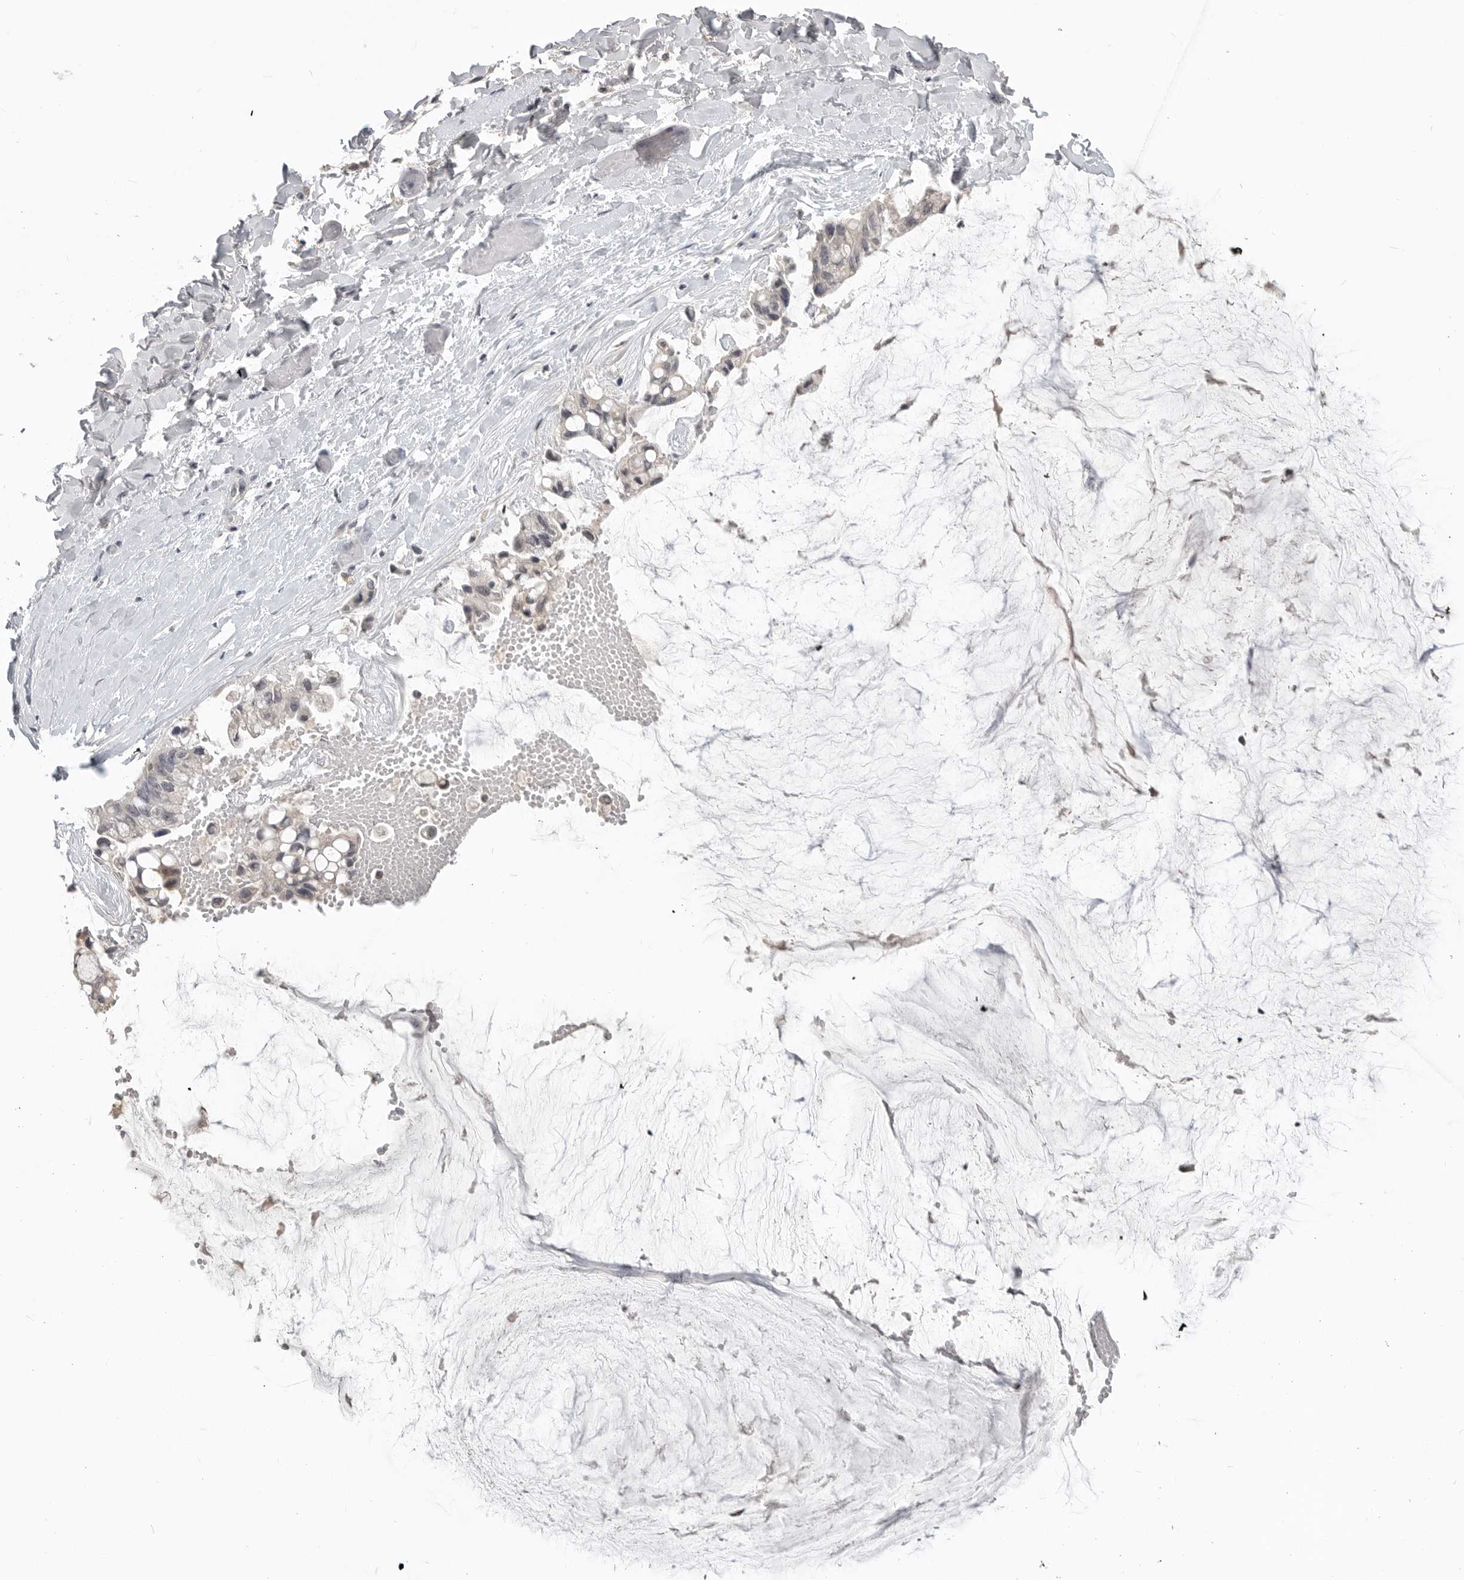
{"staining": {"intensity": "negative", "quantity": "none", "location": "none"}, "tissue": "ovarian cancer", "cell_type": "Tumor cells", "image_type": "cancer", "snomed": [{"axis": "morphology", "description": "Cystadenocarcinoma, mucinous, NOS"}, {"axis": "topography", "description": "Ovary"}], "caption": "There is no significant positivity in tumor cells of ovarian mucinous cystadenocarcinoma.", "gene": "FOXP3", "patient": {"sex": "female", "age": 39}}